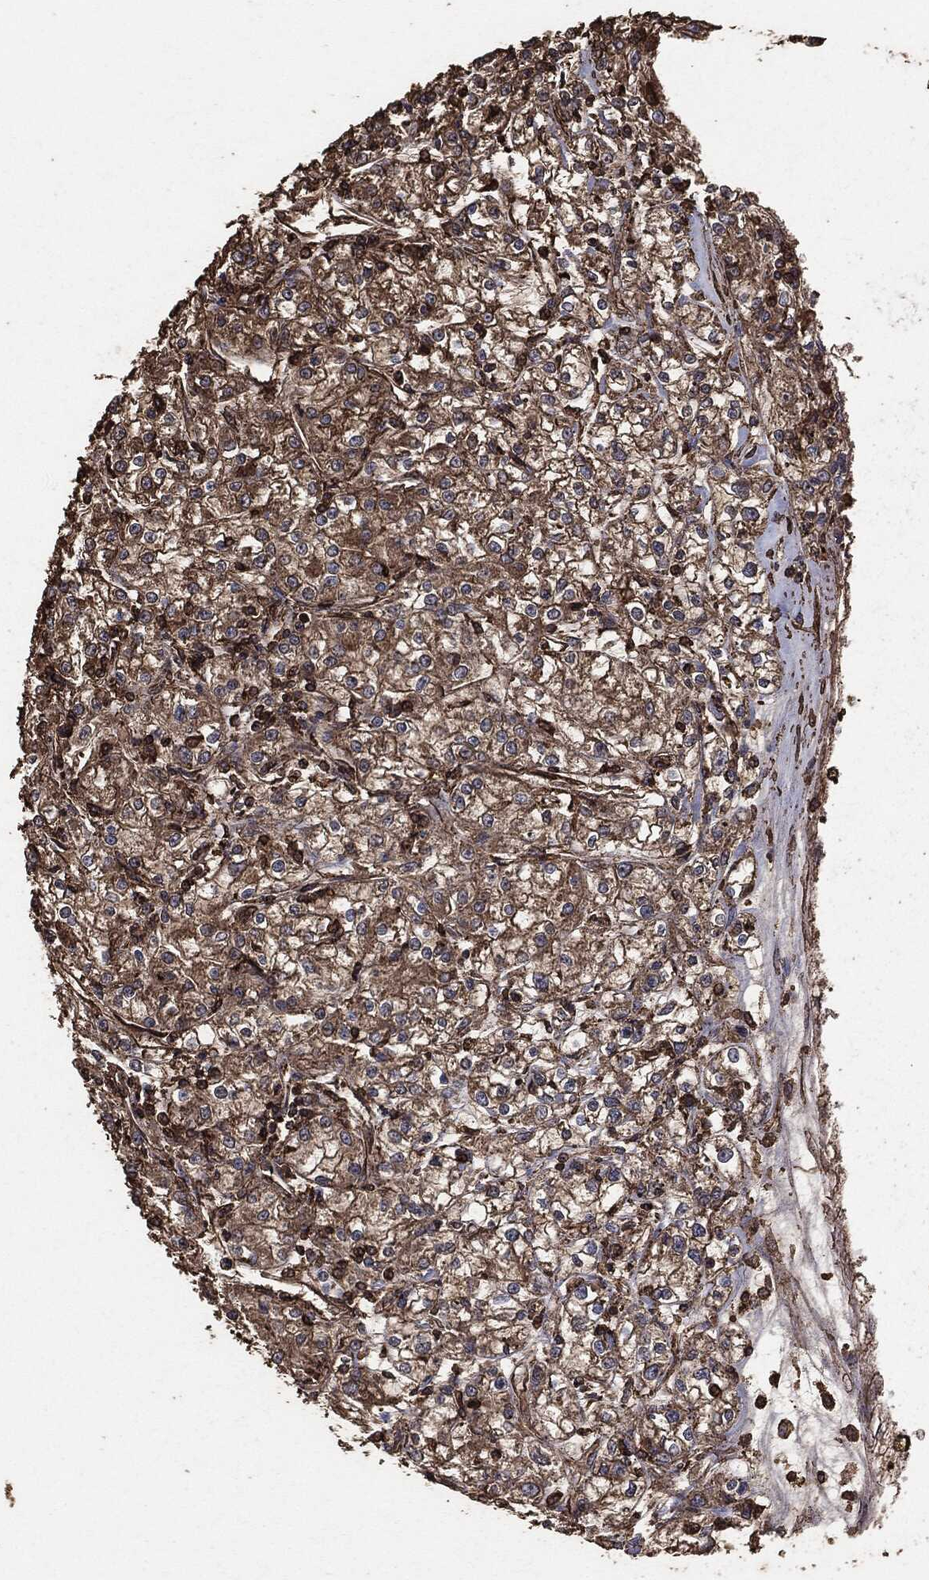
{"staining": {"intensity": "strong", "quantity": ">75%", "location": "cytoplasmic/membranous"}, "tissue": "renal cancer", "cell_type": "Tumor cells", "image_type": "cancer", "snomed": [{"axis": "morphology", "description": "Adenocarcinoma, NOS"}, {"axis": "topography", "description": "Kidney"}], "caption": "Strong cytoplasmic/membranous staining for a protein is identified in about >75% of tumor cells of renal cancer using immunohistochemistry (IHC).", "gene": "MTOR", "patient": {"sex": "female", "age": 59}}